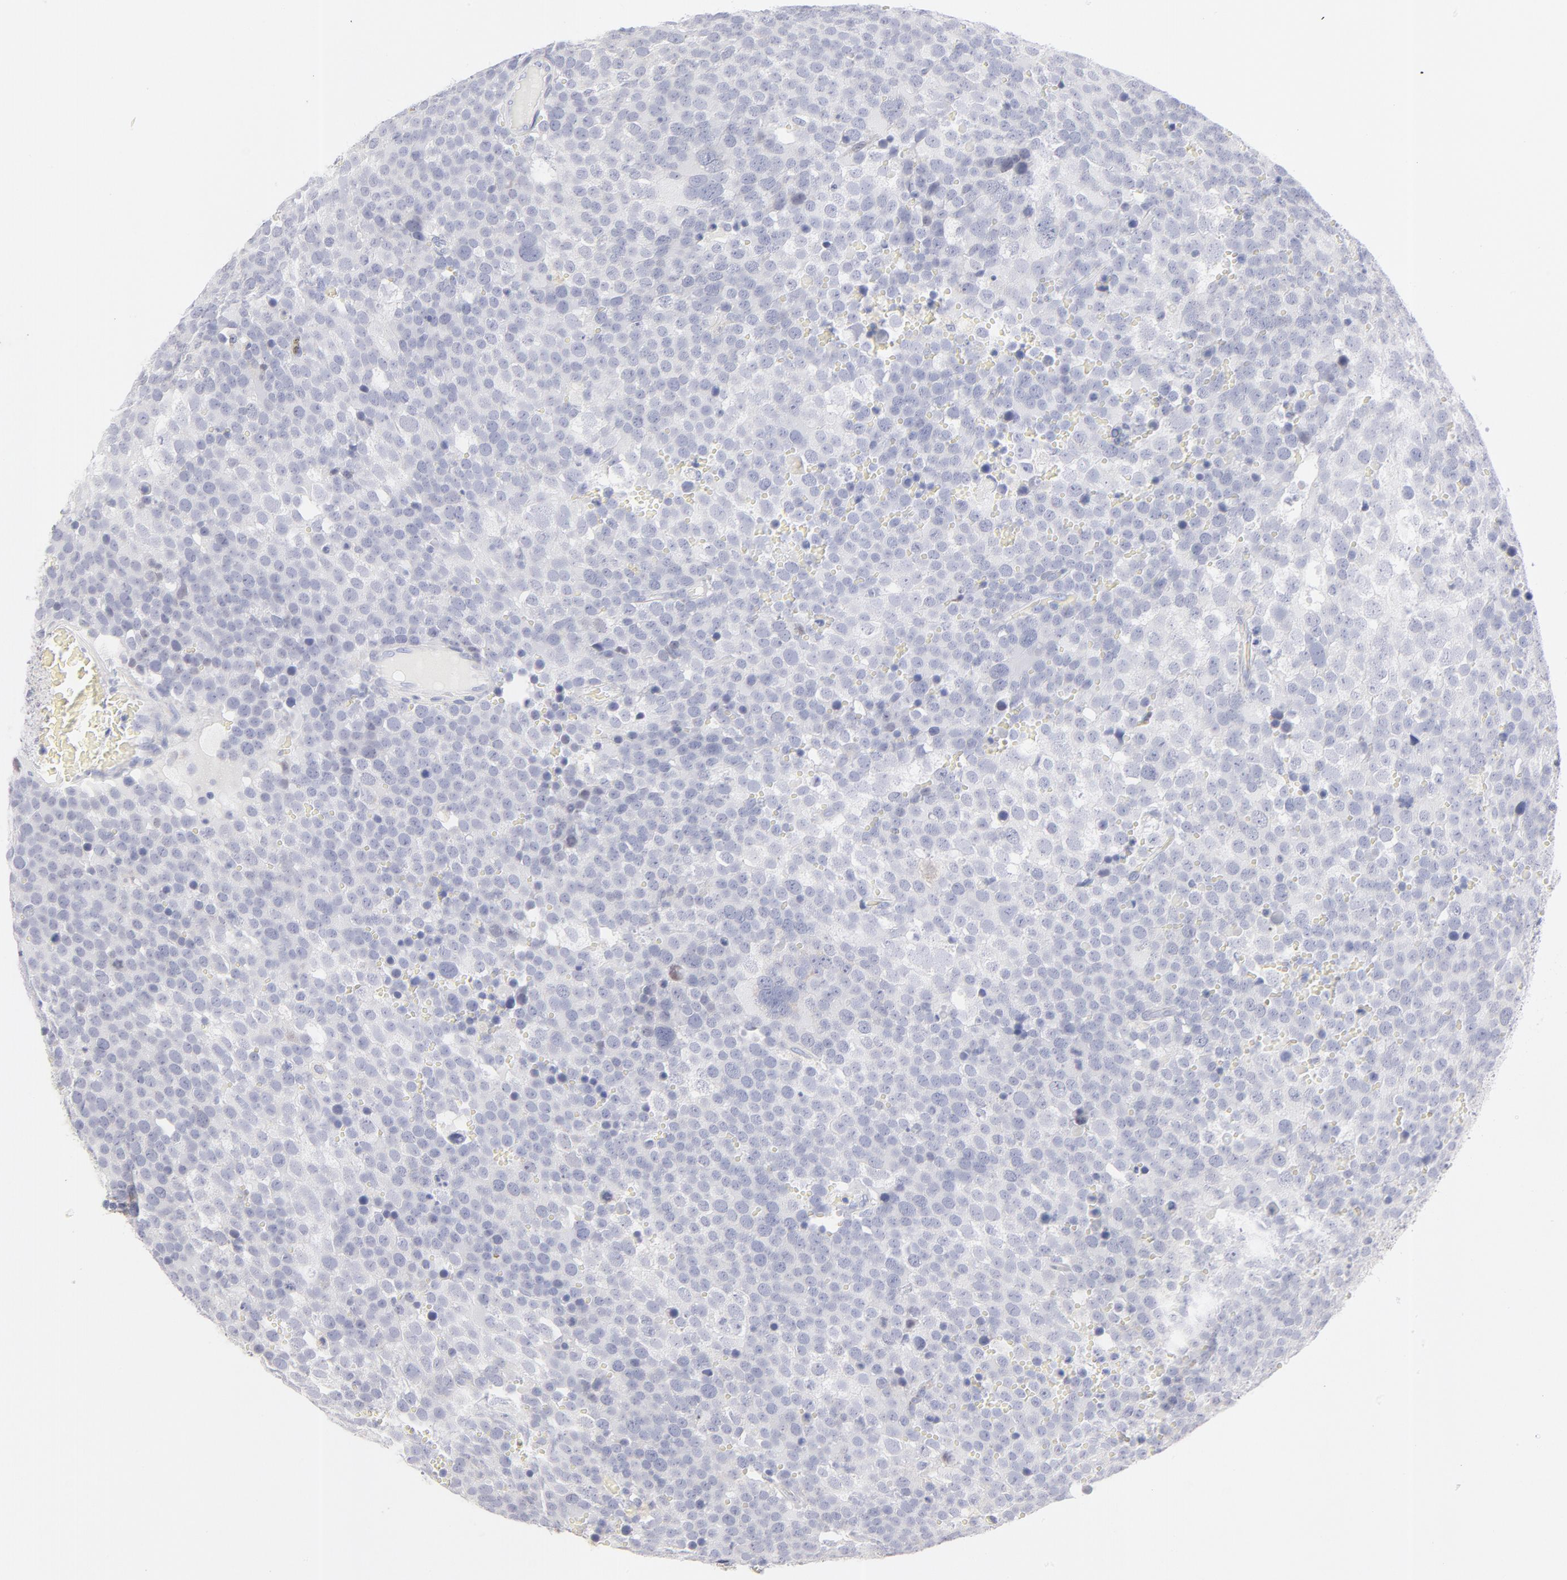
{"staining": {"intensity": "negative", "quantity": "none", "location": "none"}, "tissue": "testis cancer", "cell_type": "Tumor cells", "image_type": "cancer", "snomed": [{"axis": "morphology", "description": "Seminoma, NOS"}, {"axis": "topography", "description": "Testis"}], "caption": "Photomicrograph shows no protein staining in tumor cells of testis cancer (seminoma) tissue.", "gene": "TST", "patient": {"sex": "male", "age": 71}}